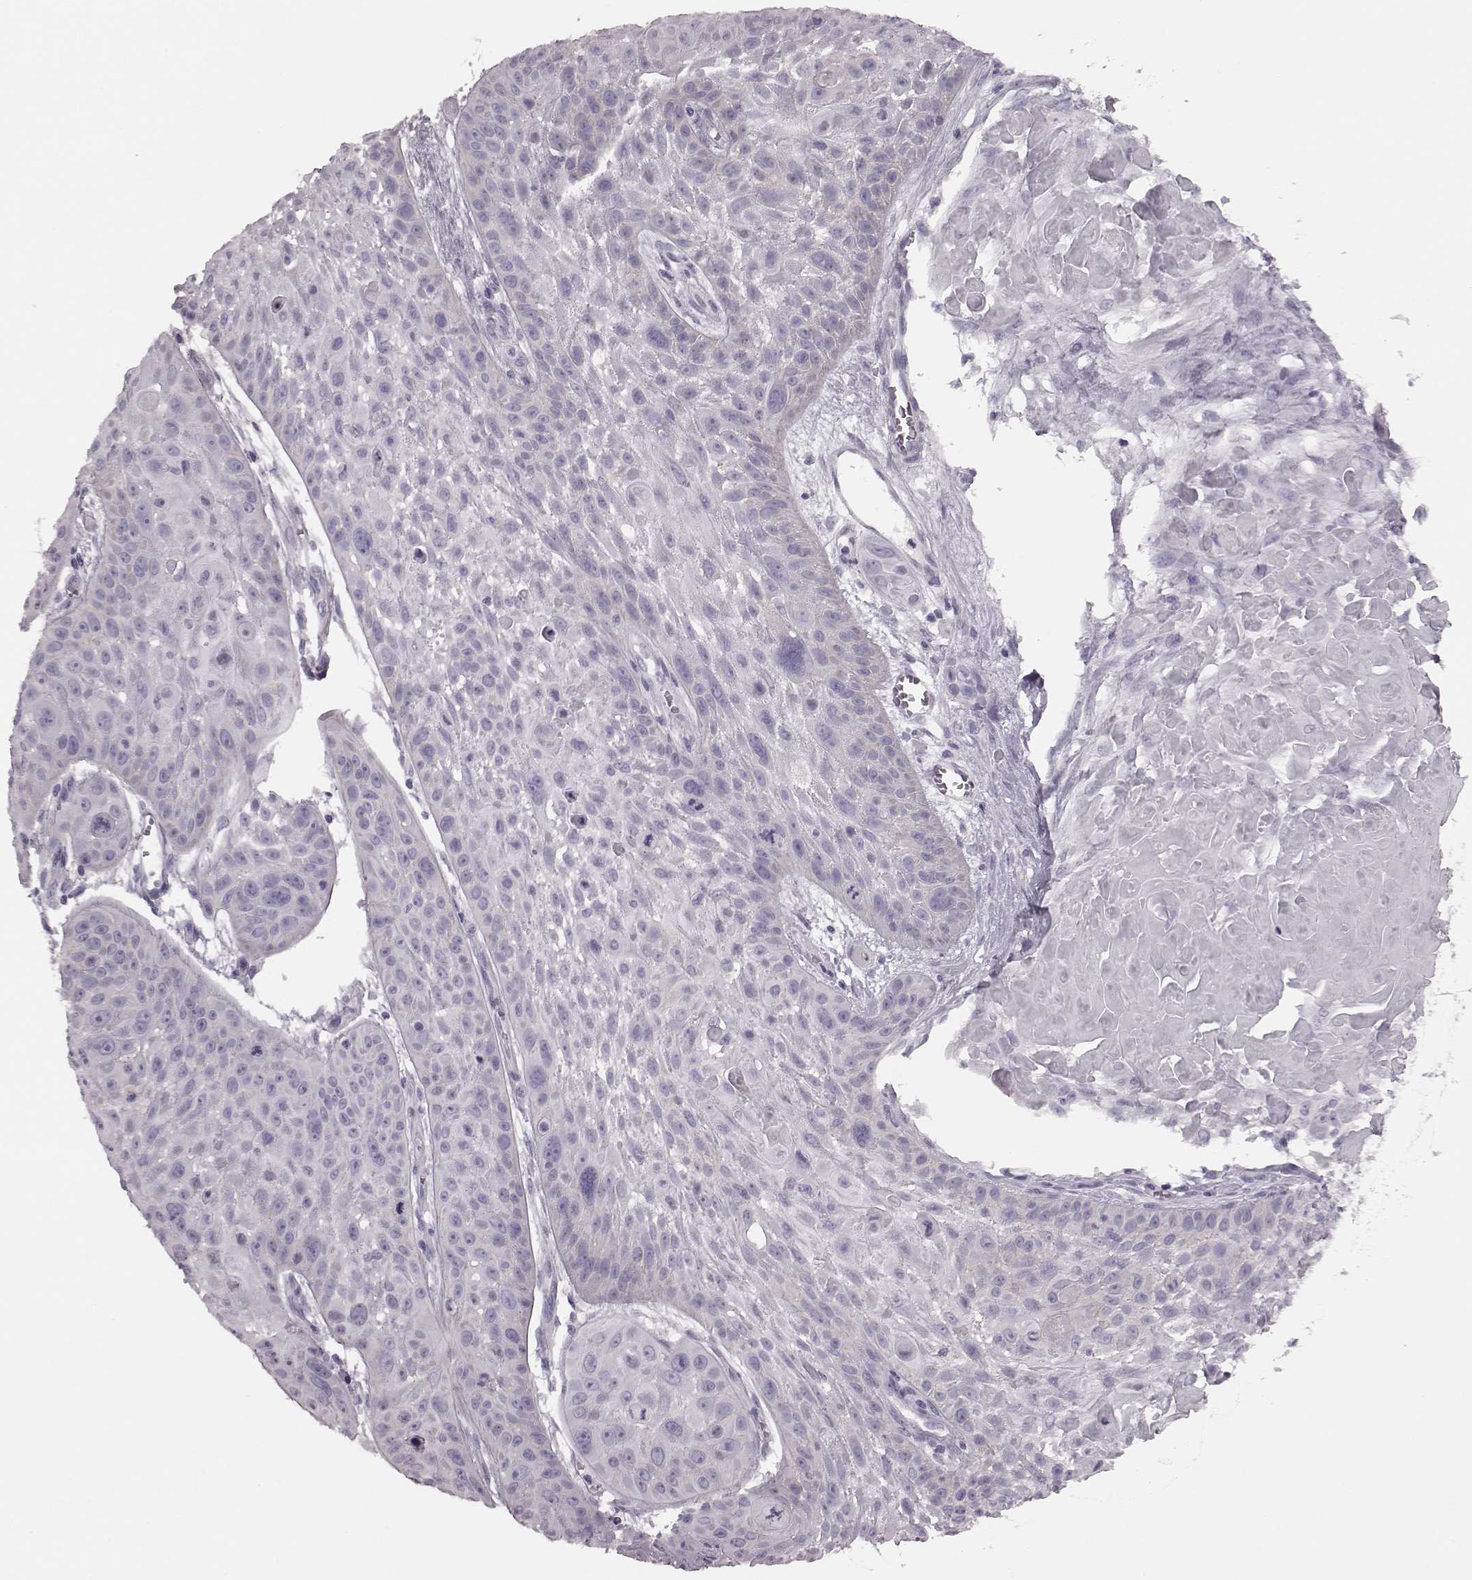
{"staining": {"intensity": "negative", "quantity": "none", "location": "none"}, "tissue": "skin cancer", "cell_type": "Tumor cells", "image_type": "cancer", "snomed": [{"axis": "morphology", "description": "Squamous cell carcinoma, NOS"}, {"axis": "topography", "description": "Skin"}, {"axis": "topography", "description": "Anal"}], "caption": "Tumor cells are negative for brown protein staining in squamous cell carcinoma (skin). (DAB (3,3'-diaminobenzidine) IHC with hematoxylin counter stain).", "gene": "CRYBA2", "patient": {"sex": "female", "age": 75}}